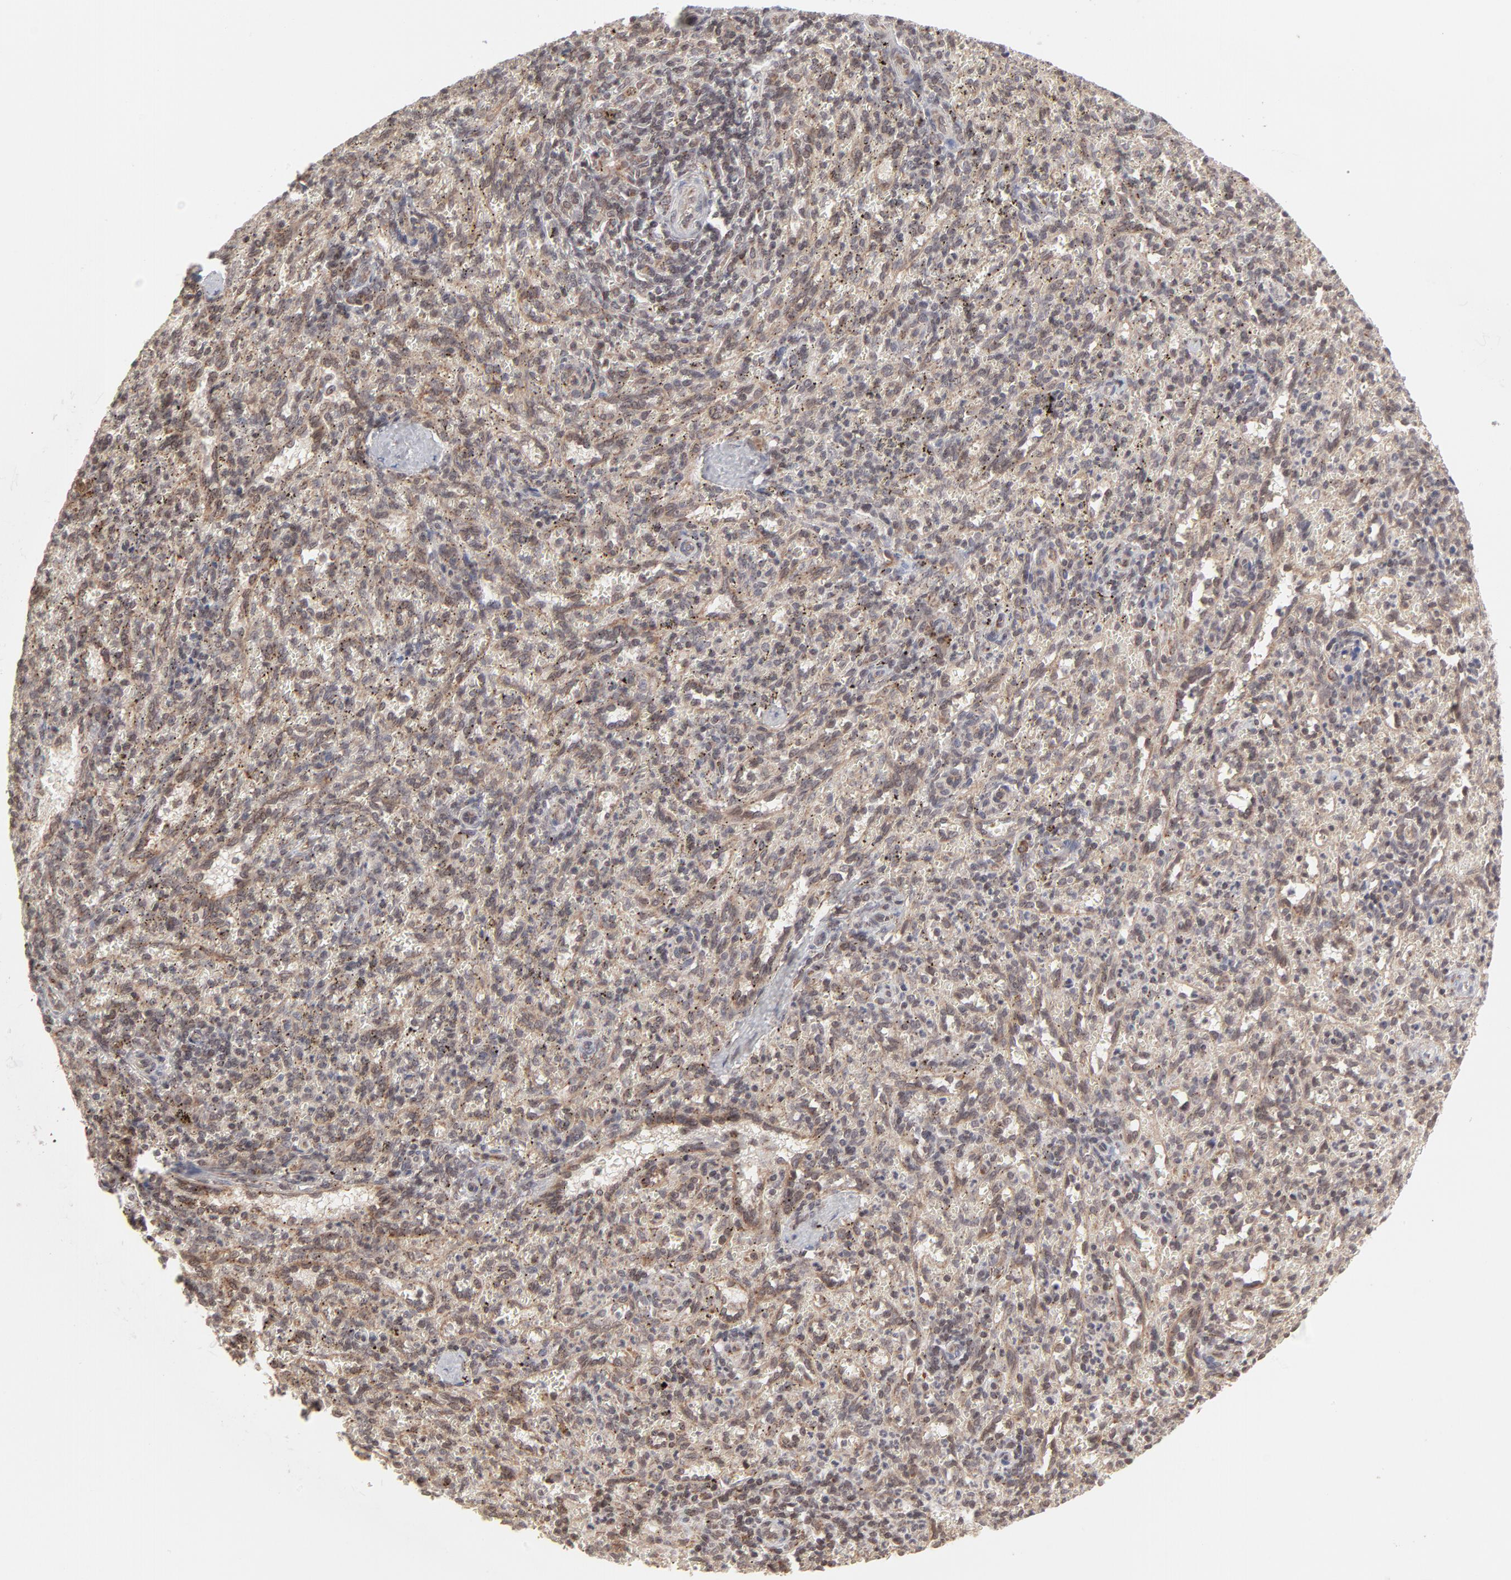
{"staining": {"intensity": "weak", "quantity": "25%-75%", "location": "nuclear"}, "tissue": "spleen", "cell_type": "Cells in red pulp", "image_type": "normal", "snomed": [{"axis": "morphology", "description": "Normal tissue, NOS"}, {"axis": "topography", "description": "Spleen"}], "caption": "Cells in red pulp exhibit low levels of weak nuclear staining in about 25%-75% of cells in unremarkable spleen. (IHC, brightfield microscopy, high magnification).", "gene": "ARIH1", "patient": {"sex": "female", "age": 10}}